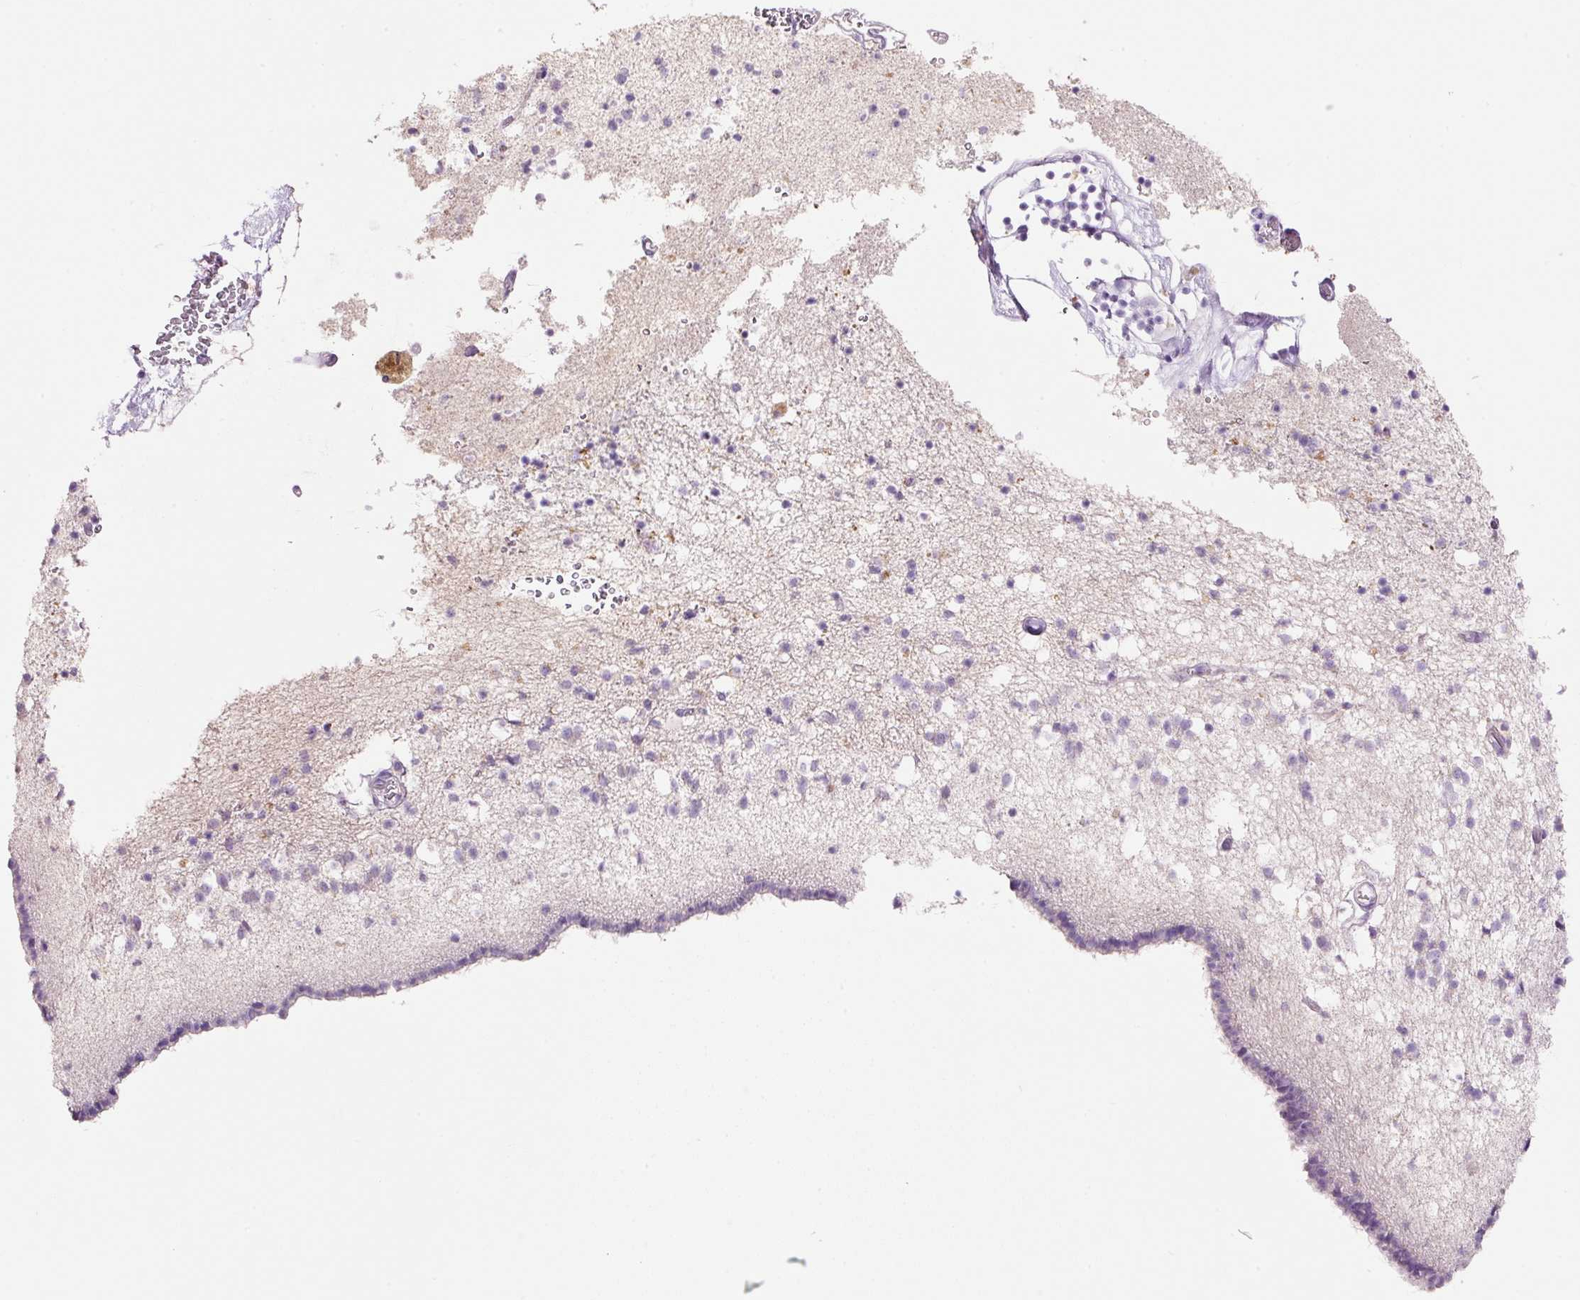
{"staining": {"intensity": "negative", "quantity": "none", "location": "none"}, "tissue": "caudate", "cell_type": "Glial cells", "image_type": "normal", "snomed": [{"axis": "morphology", "description": "Normal tissue, NOS"}, {"axis": "topography", "description": "Lateral ventricle wall"}], "caption": "A micrograph of human caudate is negative for staining in glial cells. (Brightfield microscopy of DAB (3,3'-diaminobenzidine) immunohistochemistry (IHC) at high magnification).", "gene": "TENT5C", "patient": {"sex": "male", "age": 58}}